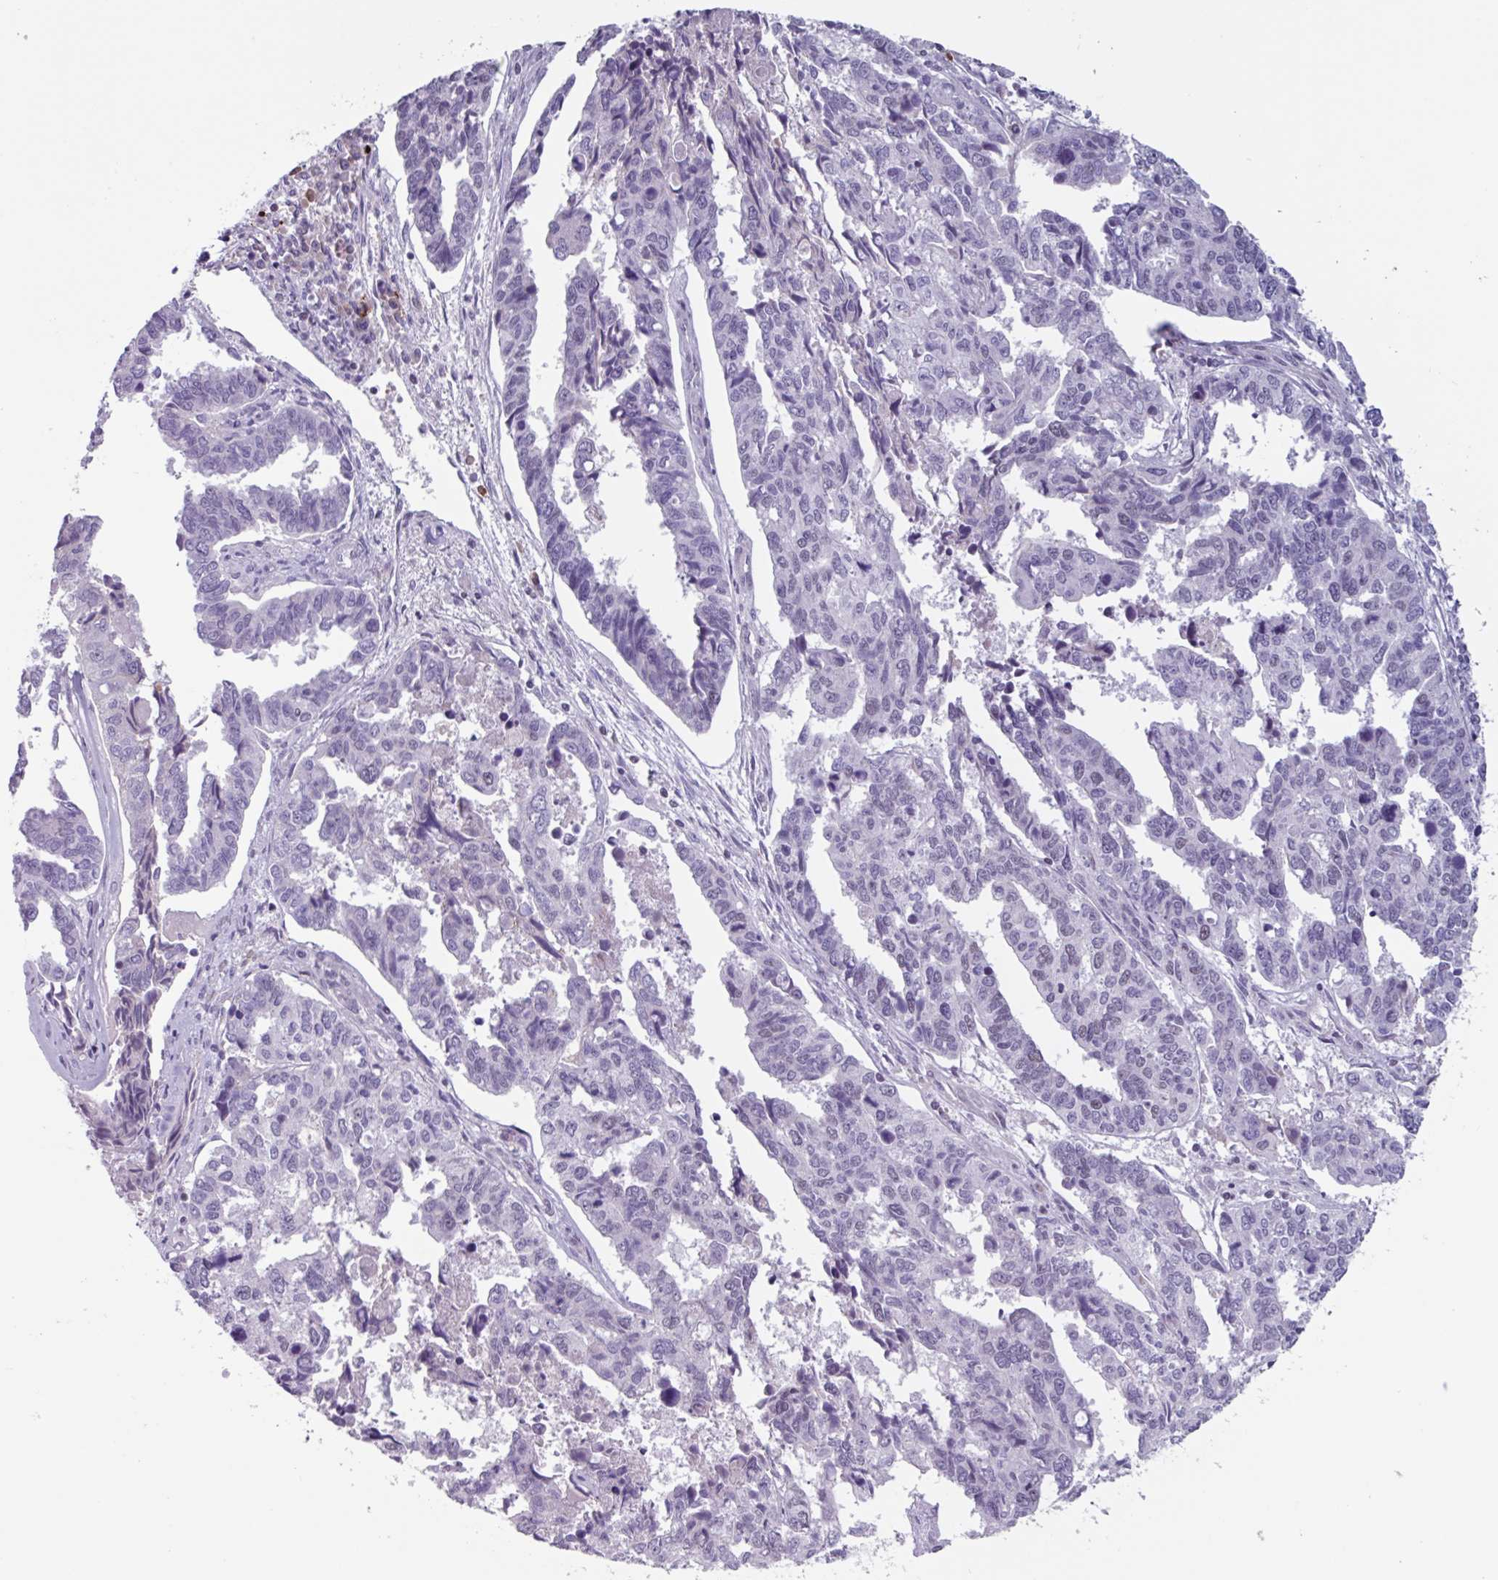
{"staining": {"intensity": "negative", "quantity": "none", "location": "none"}, "tissue": "endometrial cancer", "cell_type": "Tumor cells", "image_type": "cancer", "snomed": [{"axis": "morphology", "description": "Adenocarcinoma, NOS"}, {"axis": "topography", "description": "Endometrium"}], "caption": "There is no significant positivity in tumor cells of endometrial adenocarcinoma.", "gene": "ZNF575", "patient": {"sex": "female", "age": 73}}